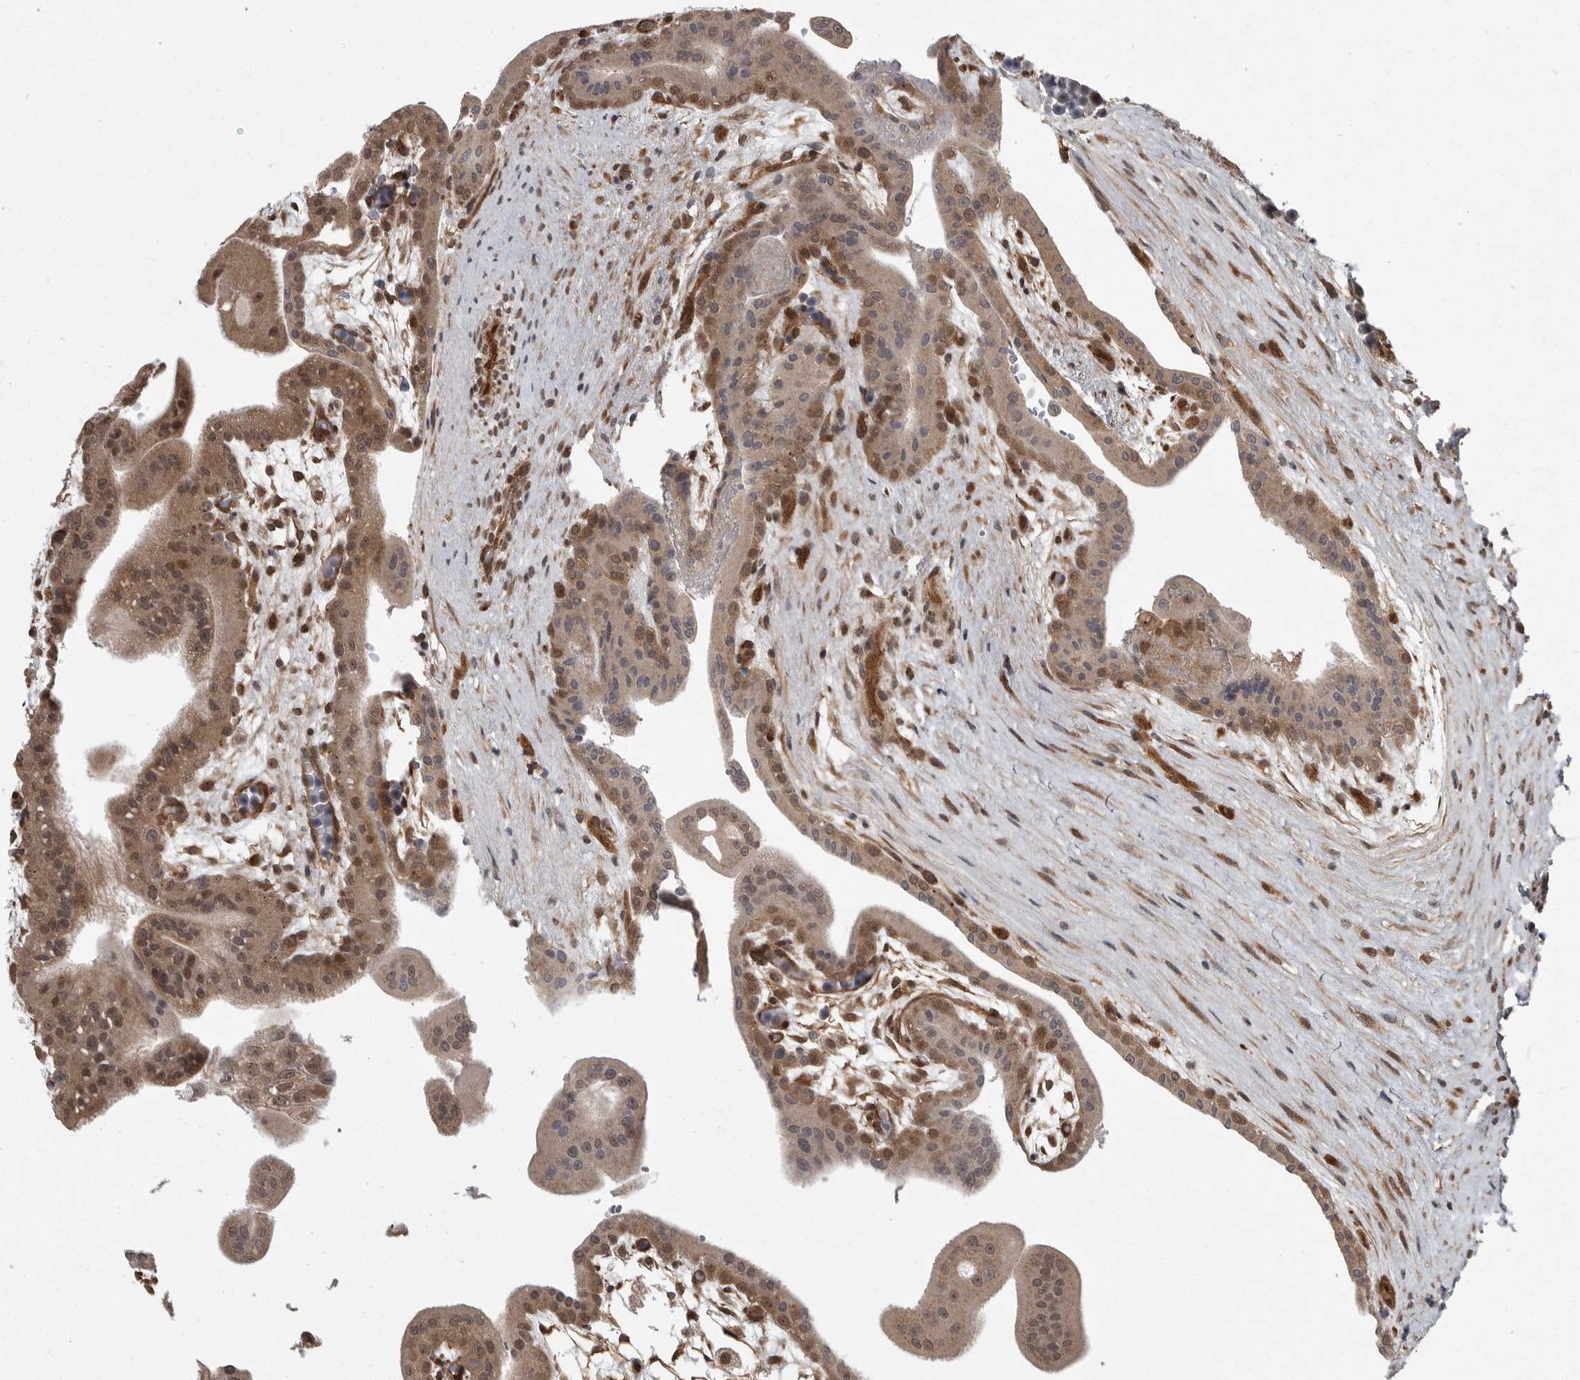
{"staining": {"intensity": "moderate", "quantity": ">75%", "location": "cytoplasmic/membranous,nuclear"}, "tissue": "placenta", "cell_type": "Decidual cells", "image_type": "normal", "snomed": [{"axis": "morphology", "description": "Normal tissue, NOS"}, {"axis": "topography", "description": "Placenta"}], "caption": "A medium amount of moderate cytoplasmic/membranous,nuclear staining is seen in about >75% of decidual cells in benign placenta.", "gene": "DNAJC8", "patient": {"sex": "female", "age": 35}}